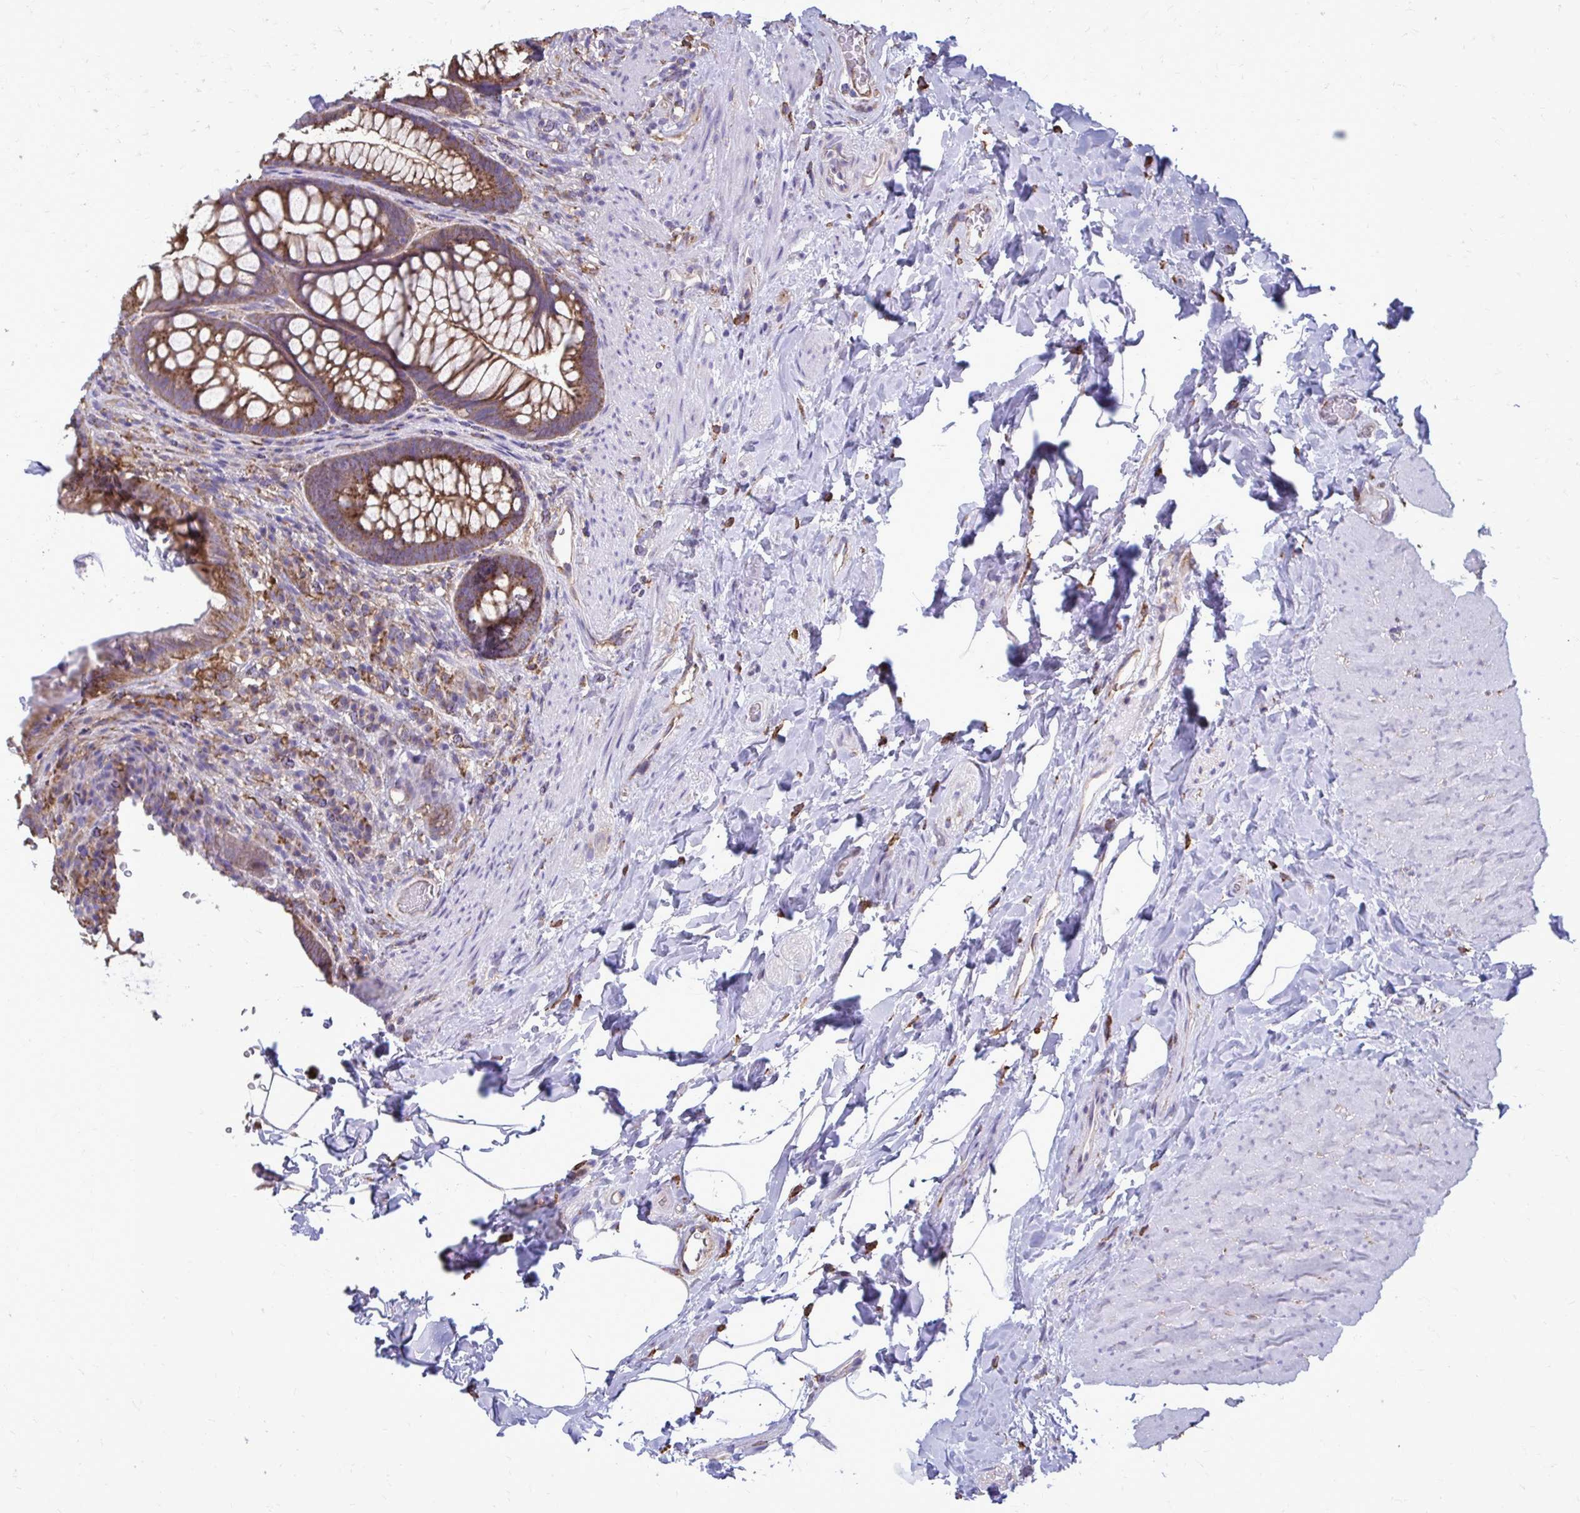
{"staining": {"intensity": "moderate", "quantity": ">75%", "location": "cytoplasmic/membranous"}, "tissue": "rectum", "cell_type": "Glandular cells", "image_type": "normal", "snomed": [{"axis": "morphology", "description": "Normal tissue, NOS"}, {"axis": "topography", "description": "Rectum"}], "caption": "This histopathology image demonstrates IHC staining of benign human rectum, with medium moderate cytoplasmic/membranous staining in approximately >75% of glandular cells.", "gene": "CLTA", "patient": {"sex": "male", "age": 53}}